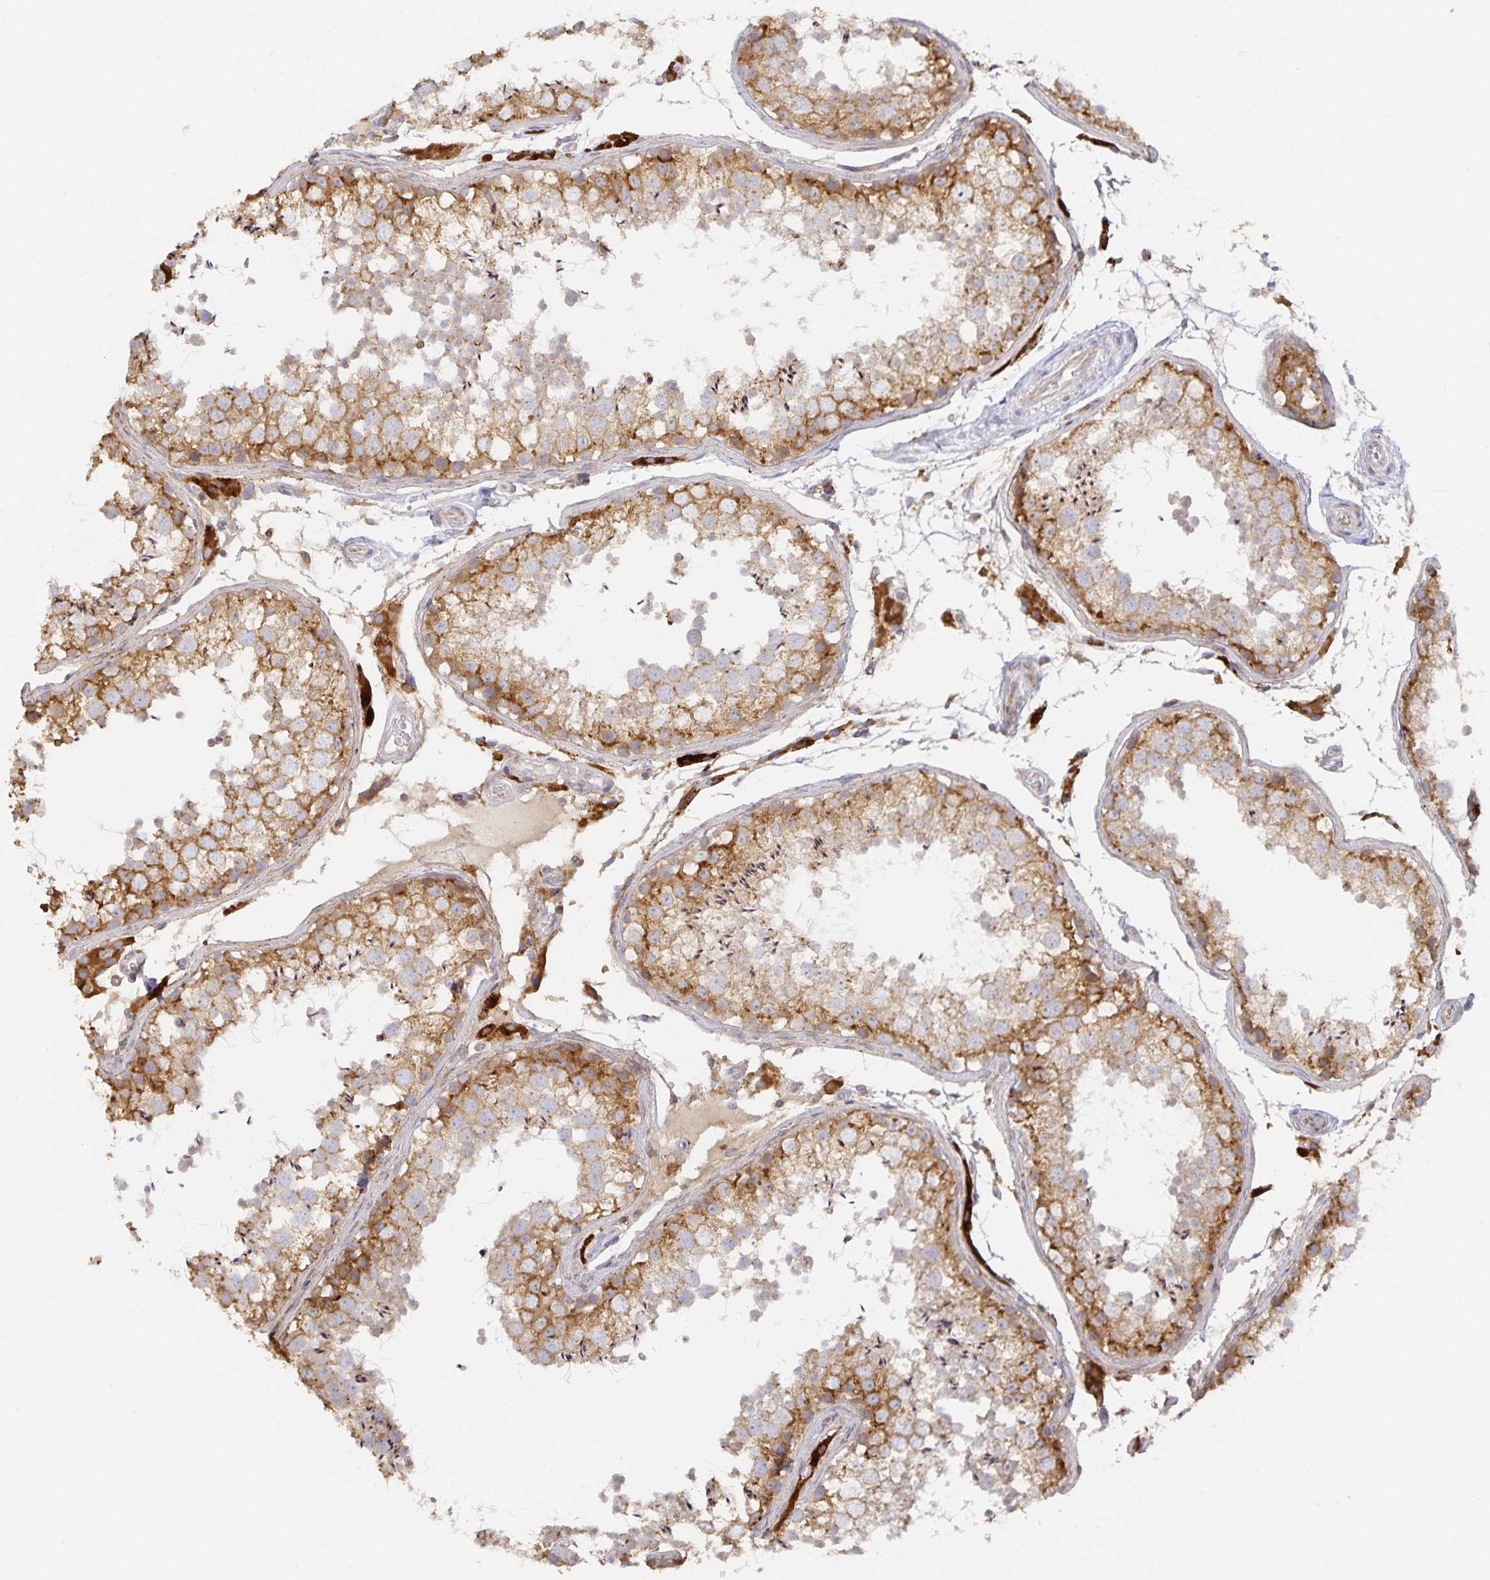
{"staining": {"intensity": "moderate", "quantity": ">75%", "location": "cytoplasmic/membranous"}, "tissue": "testis", "cell_type": "Cells in seminiferous ducts", "image_type": "normal", "snomed": [{"axis": "morphology", "description": "Normal tissue, NOS"}, {"axis": "topography", "description": "Testis"}], "caption": "A brown stain shows moderate cytoplasmic/membranous positivity of a protein in cells in seminiferous ducts of benign human testis. The protein is stained brown, and the nuclei are stained in blue (DAB (3,3'-diaminobenzidine) IHC with brightfield microscopy, high magnification).", "gene": "NOMO1", "patient": {"sex": "male", "age": 29}}